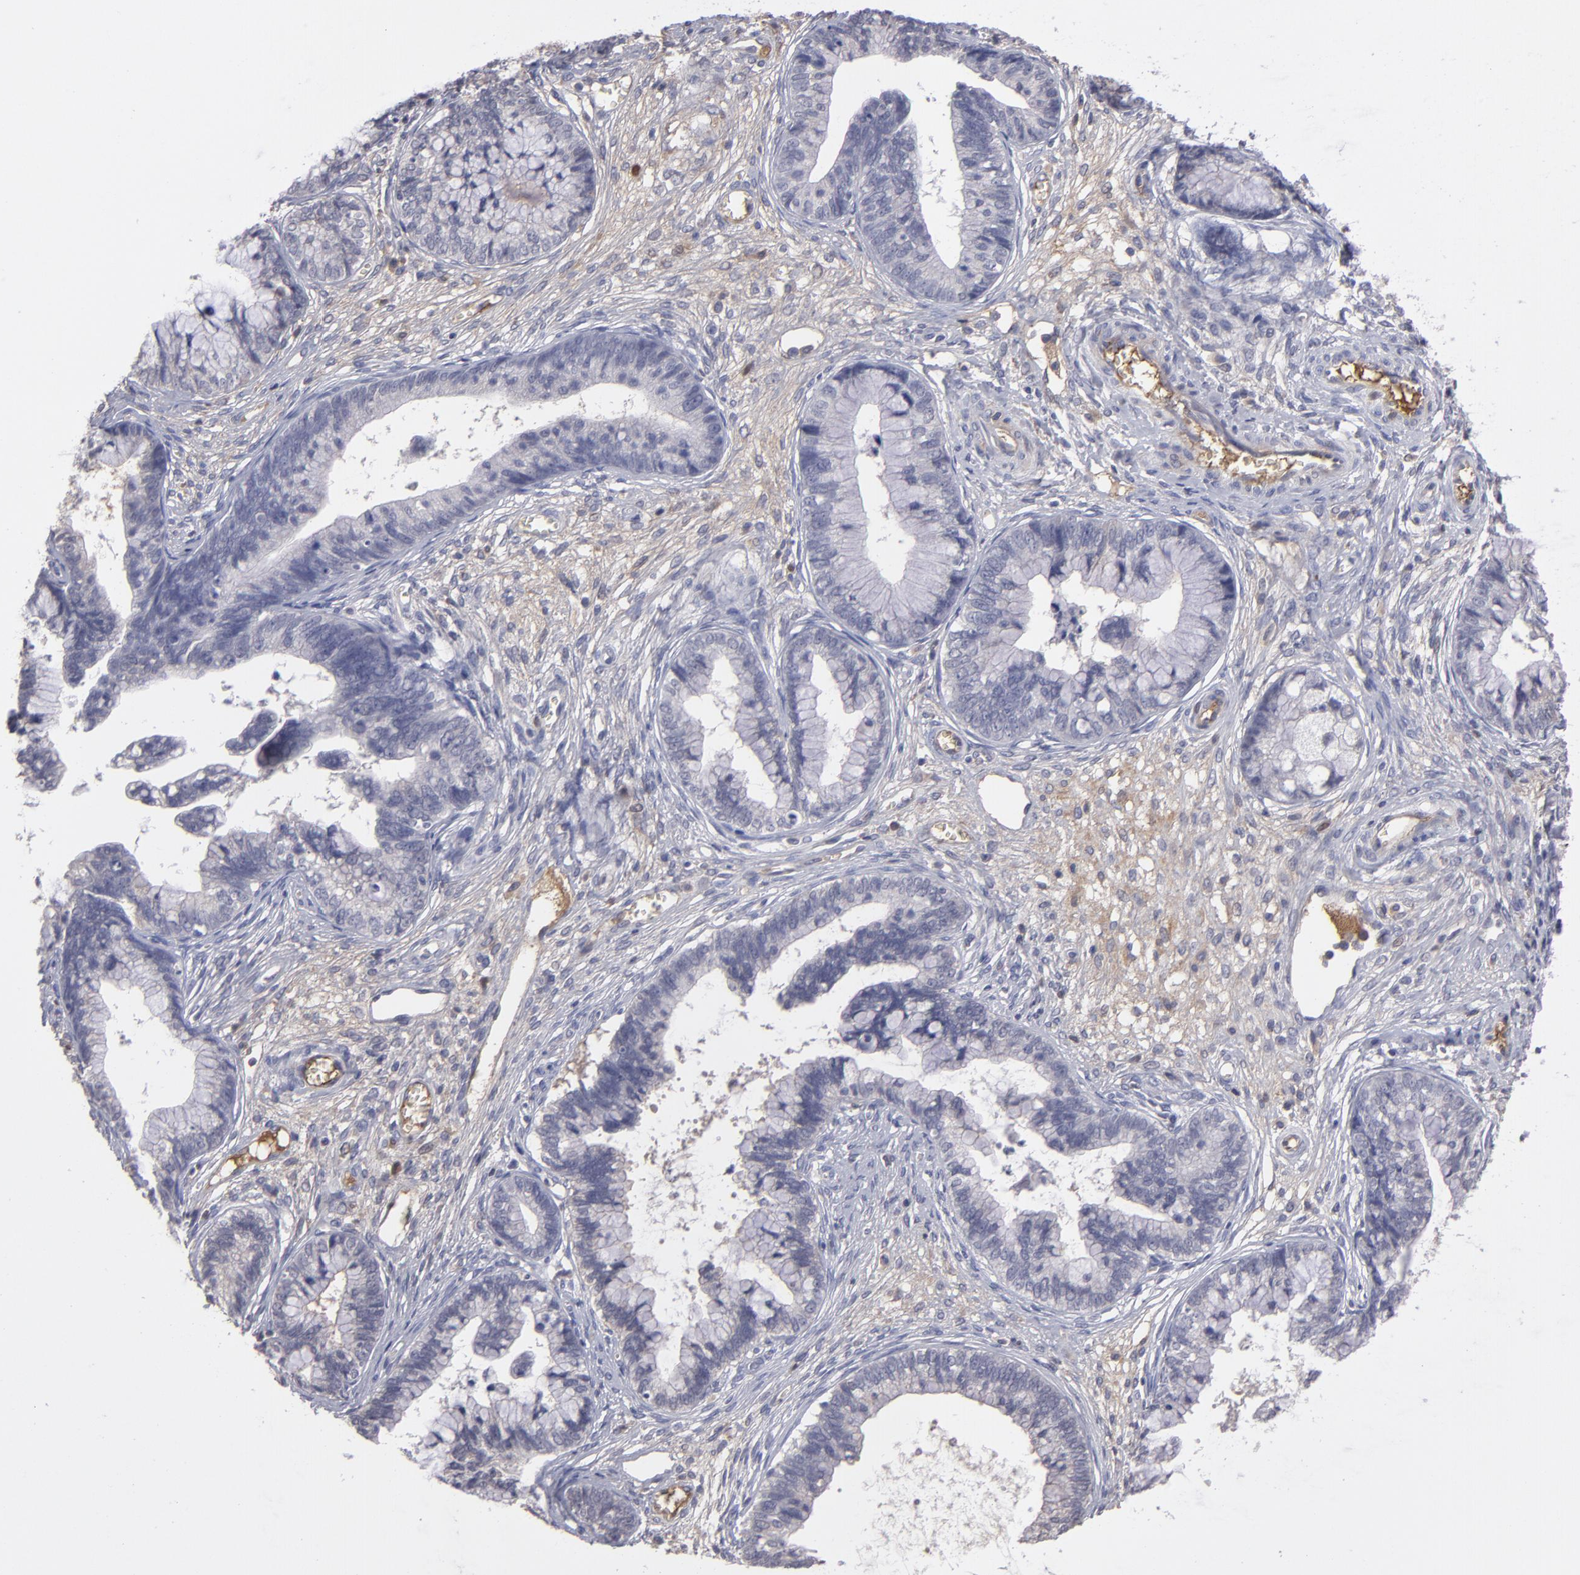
{"staining": {"intensity": "weak", "quantity": "<25%", "location": "cytoplasmic/membranous"}, "tissue": "cervical cancer", "cell_type": "Tumor cells", "image_type": "cancer", "snomed": [{"axis": "morphology", "description": "Adenocarcinoma, NOS"}, {"axis": "topography", "description": "Cervix"}], "caption": "This is an immunohistochemistry (IHC) photomicrograph of human cervical cancer. There is no expression in tumor cells.", "gene": "ITIH4", "patient": {"sex": "female", "age": 44}}